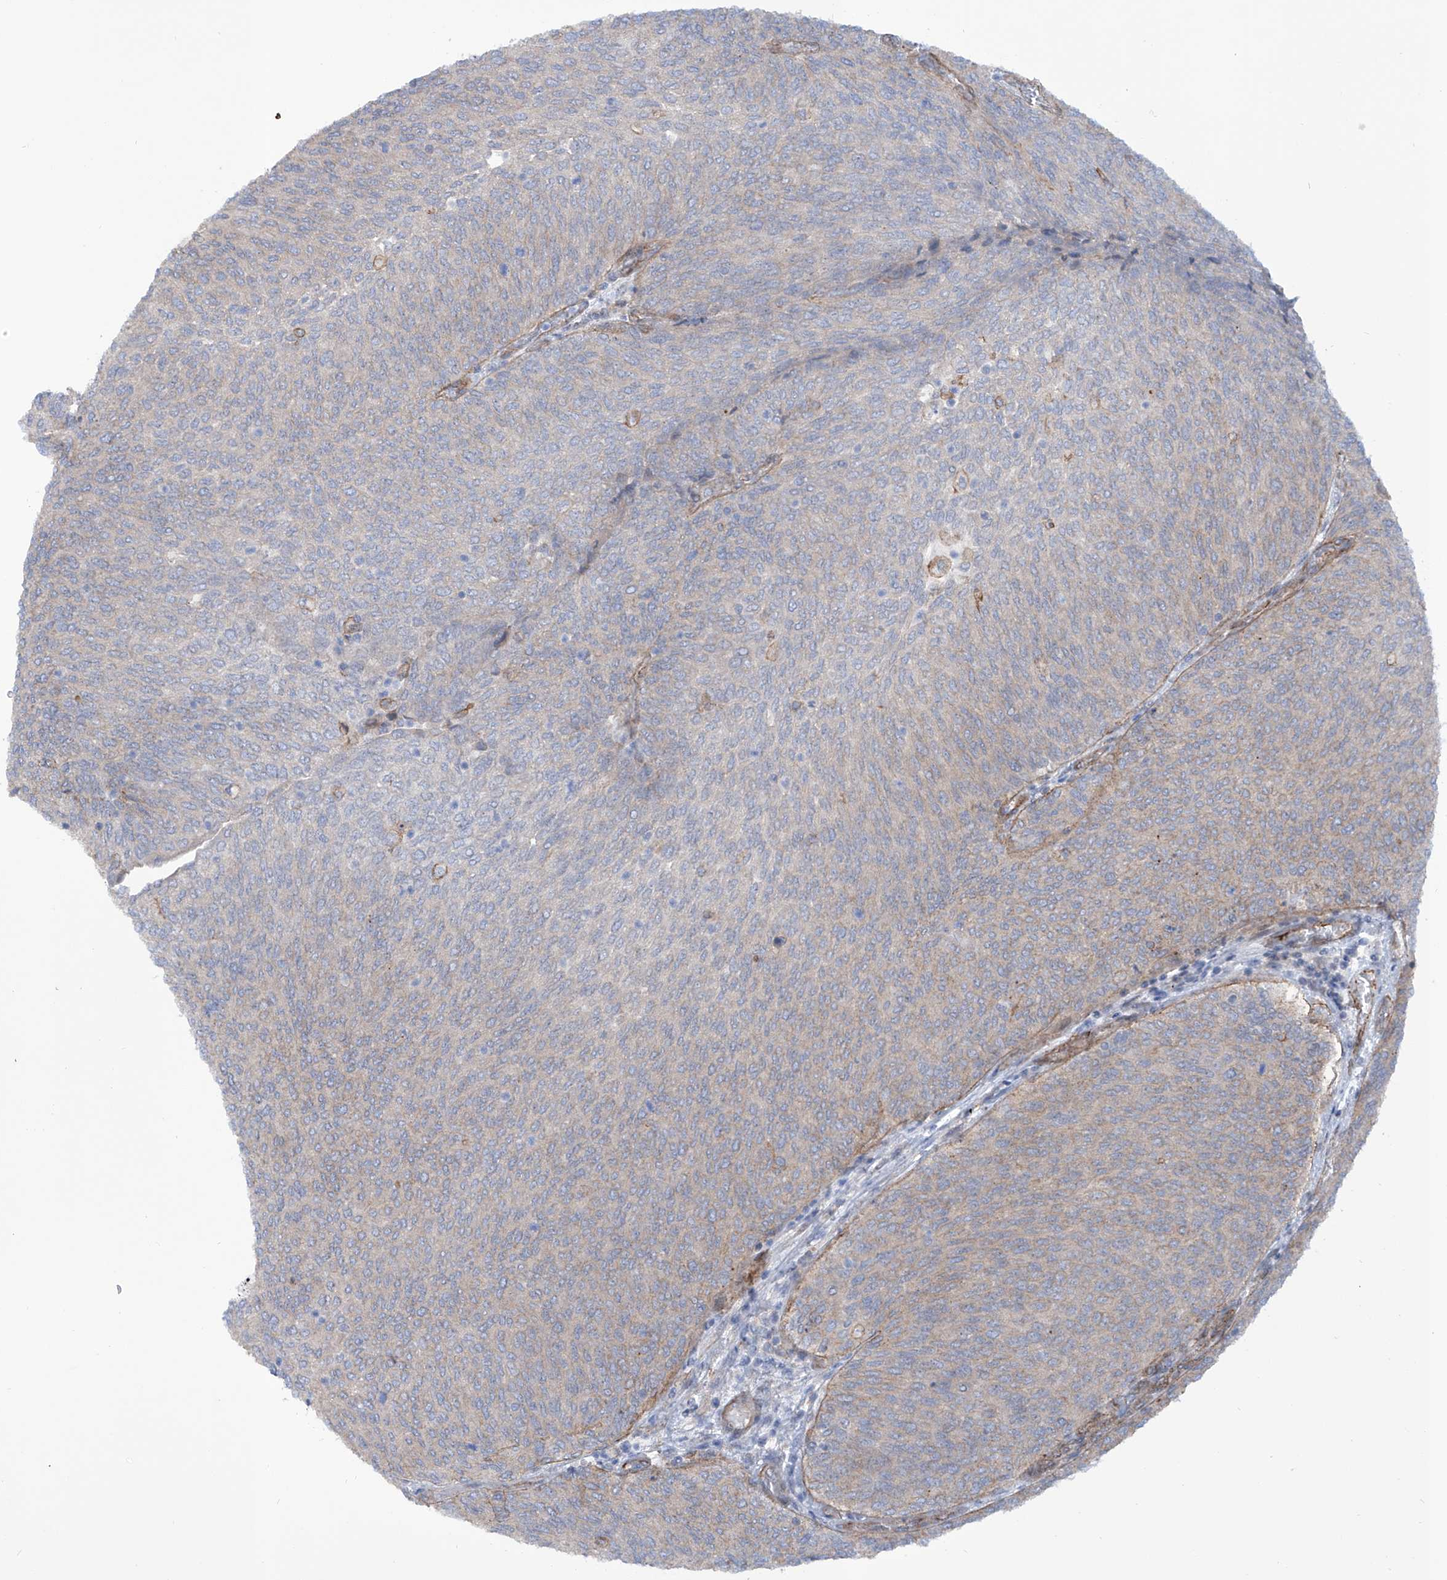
{"staining": {"intensity": "weak", "quantity": "<25%", "location": "cytoplasmic/membranous"}, "tissue": "urothelial cancer", "cell_type": "Tumor cells", "image_type": "cancer", "snomed": [{"axis": "morphology", "description": "Urothelial carcinoma, Low grade"}, {"axis": "topography", "description": "Urinary bladder"}], "caption": "A micrograph of urothelial cancer stained for a protein demonstrates no brown staining in tumor cells.", "gene": "ZNF490", "patient": {"sex": "female", "age": 79}}